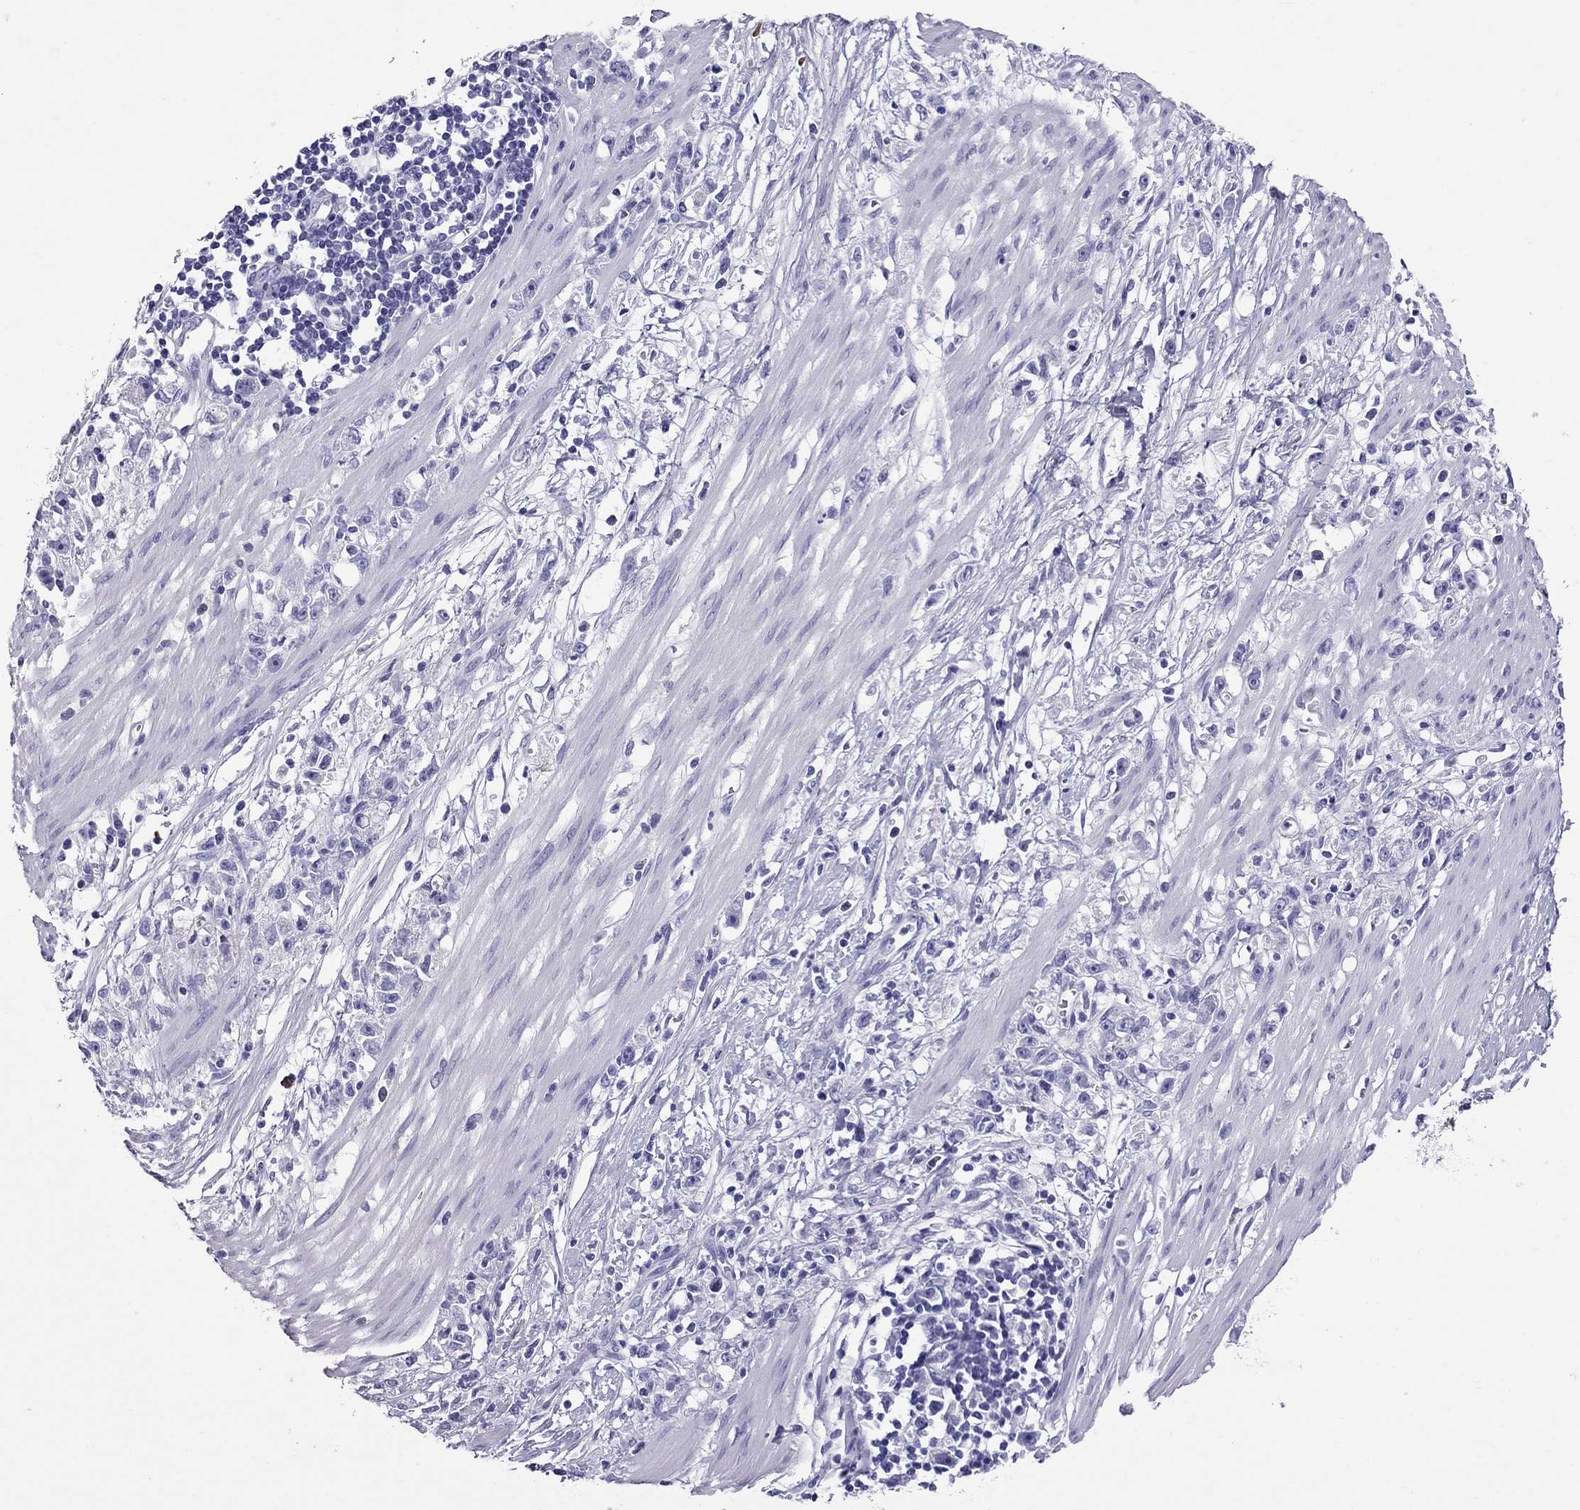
{"staining": {"intensity": "negative", "quantity": "none", "location": "none"}, "tissue": "stomach cancer", "cell_type": "Tumor cells", "image_type": "cancer", "snomed": [{"axis": "morphology", "description": "Adenocarcinoma, NOS"}, {"axis": "topography", "description": "Stomach"}], "caption": "IHC of stomach cancer (adenocarcinoma) displays no expression in tumor cells.", "gene": "SCART1", "patient": {"sex": "female", "age": 59}}